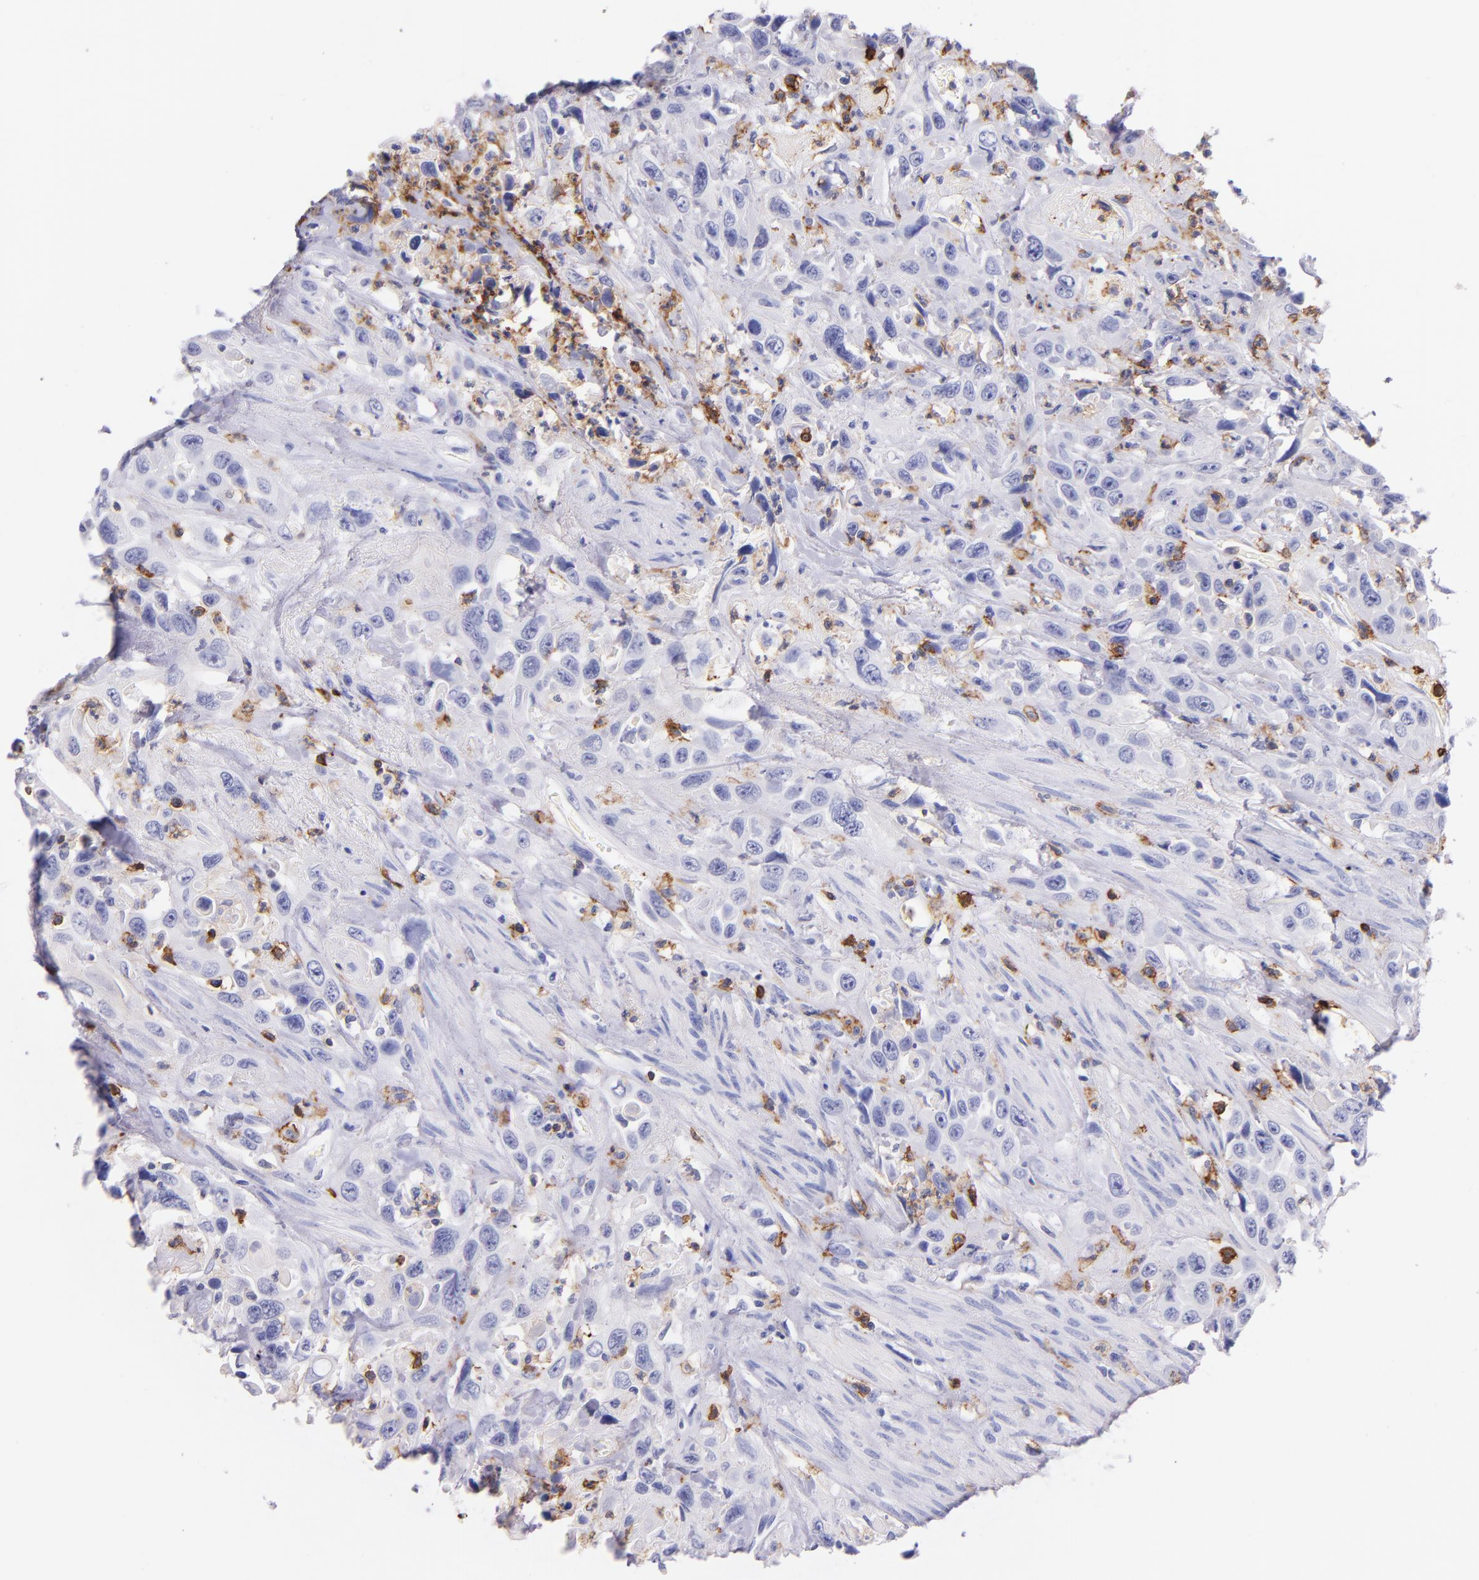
{"staining": {"intensity": "negative", "quantity": "none", "location": "none"}, "tissue": "urothelial cancer", "cell_type": "Tumor cells", "image_type": "cancer", "snomed": [{"axis": "morphology", "description": "Urothelial carcinoma, High grade"}, {"axis": "topography", "description": "Urinary bladder"}], "caption": "IHC histopathology image of neoplastic tissue: high-grade urothelial carcinoma stained with DAB demonstrates no significant protein expression in tumor cells.", "gene": "SPN", "patient": {"sex": "female", "age": 84}}